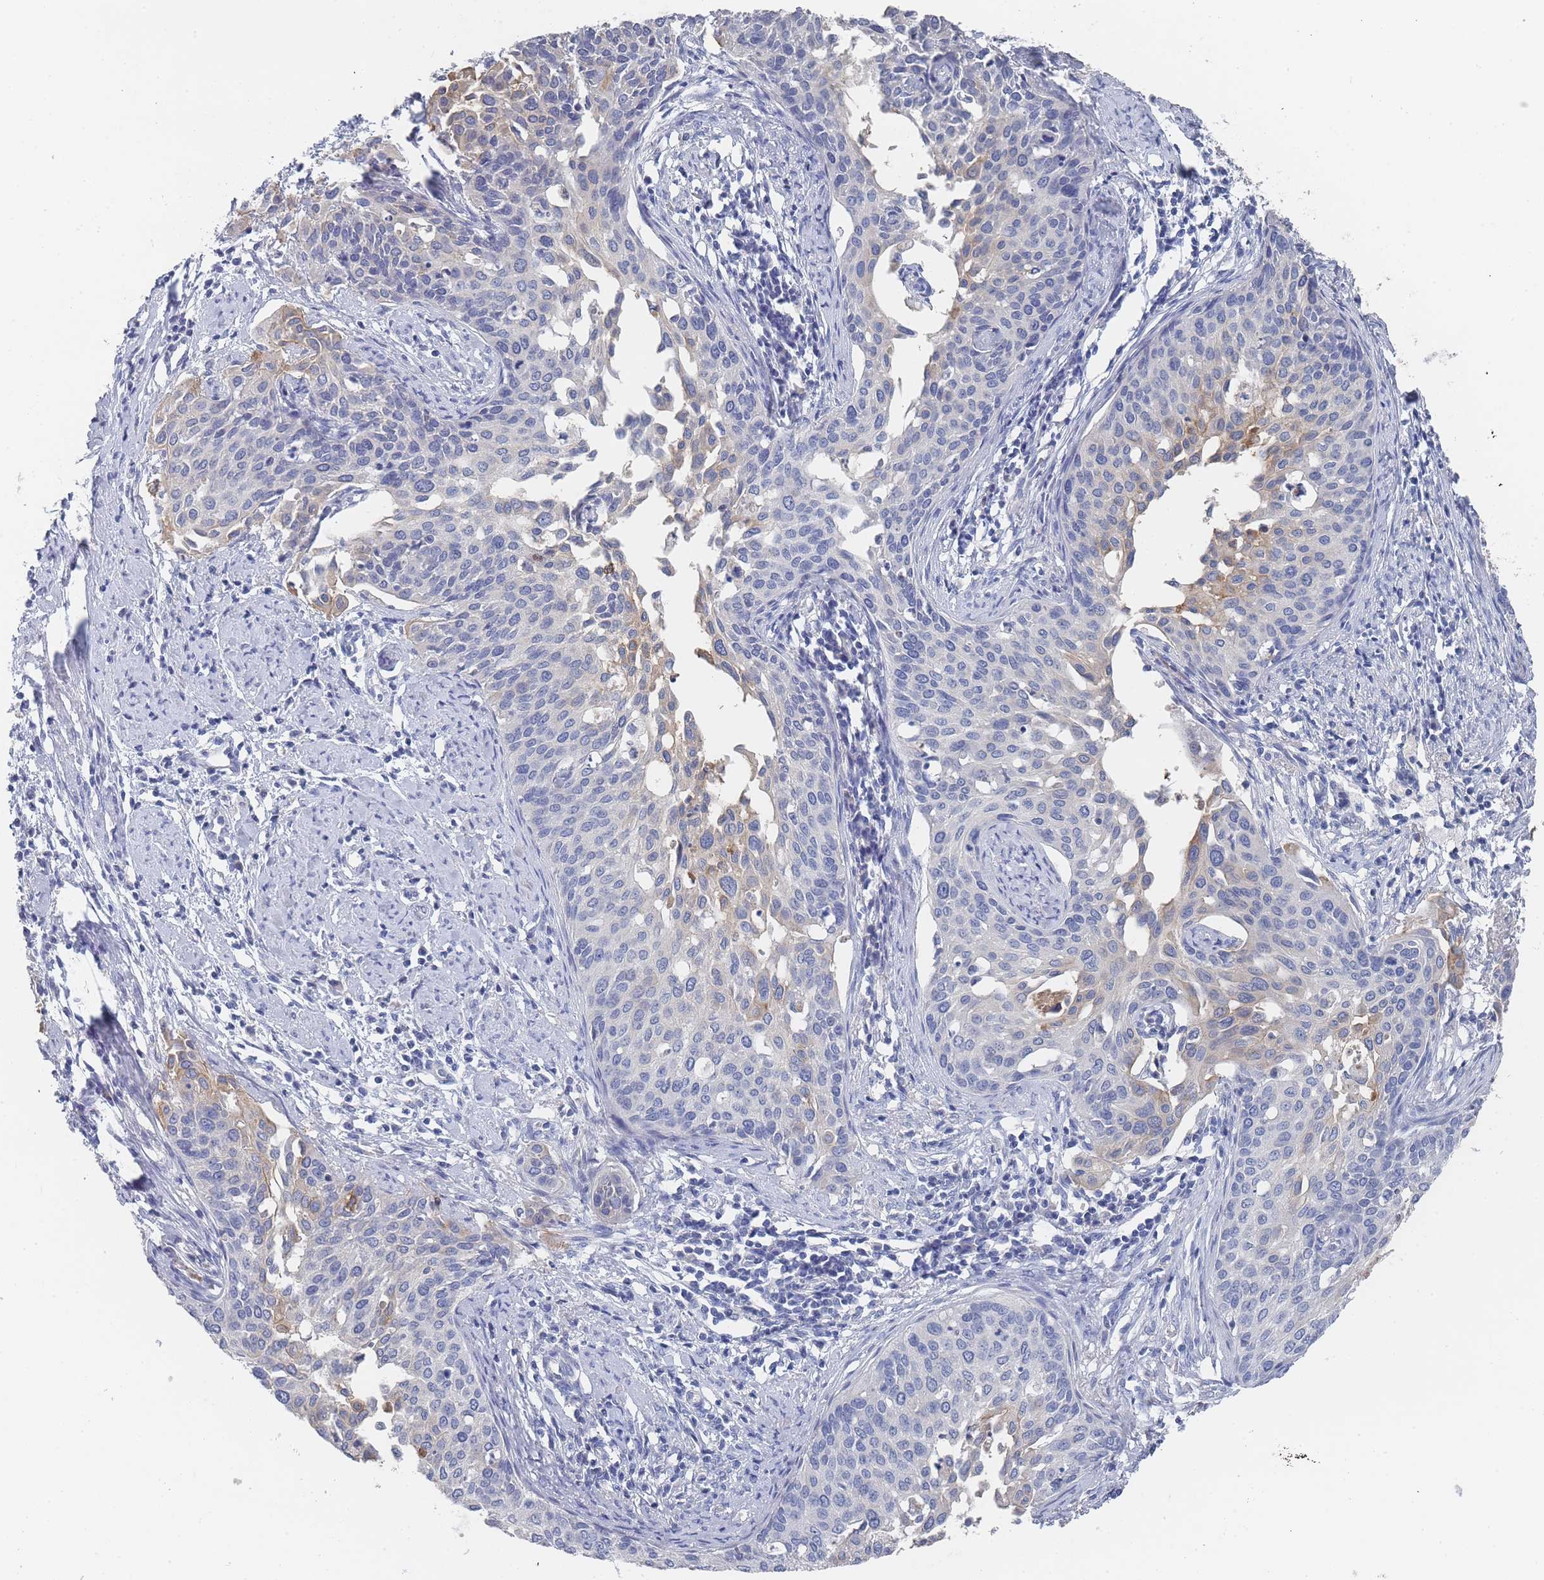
{"staining": {"intensity": "negative", "quantity": "none", "location": "none"}, "tissue": "cervical cancer", "cell_type": "Tumor cells", "image_type": "cancer", "snomed": [{"axis": "morphology", "description": "Squamous cell carcinoma, NOS"}, {"axis": "topography", "description": "Cervix"}], "caption": "An IHC photomicrograph of cervical cancer (squamous cell carcinoma) is shown. There is no staining in tumor cells of cervical cancer (squamous cell carcinoma).", "gene": "ACAD11", "patient": {"sex": "female", "age": 44}}